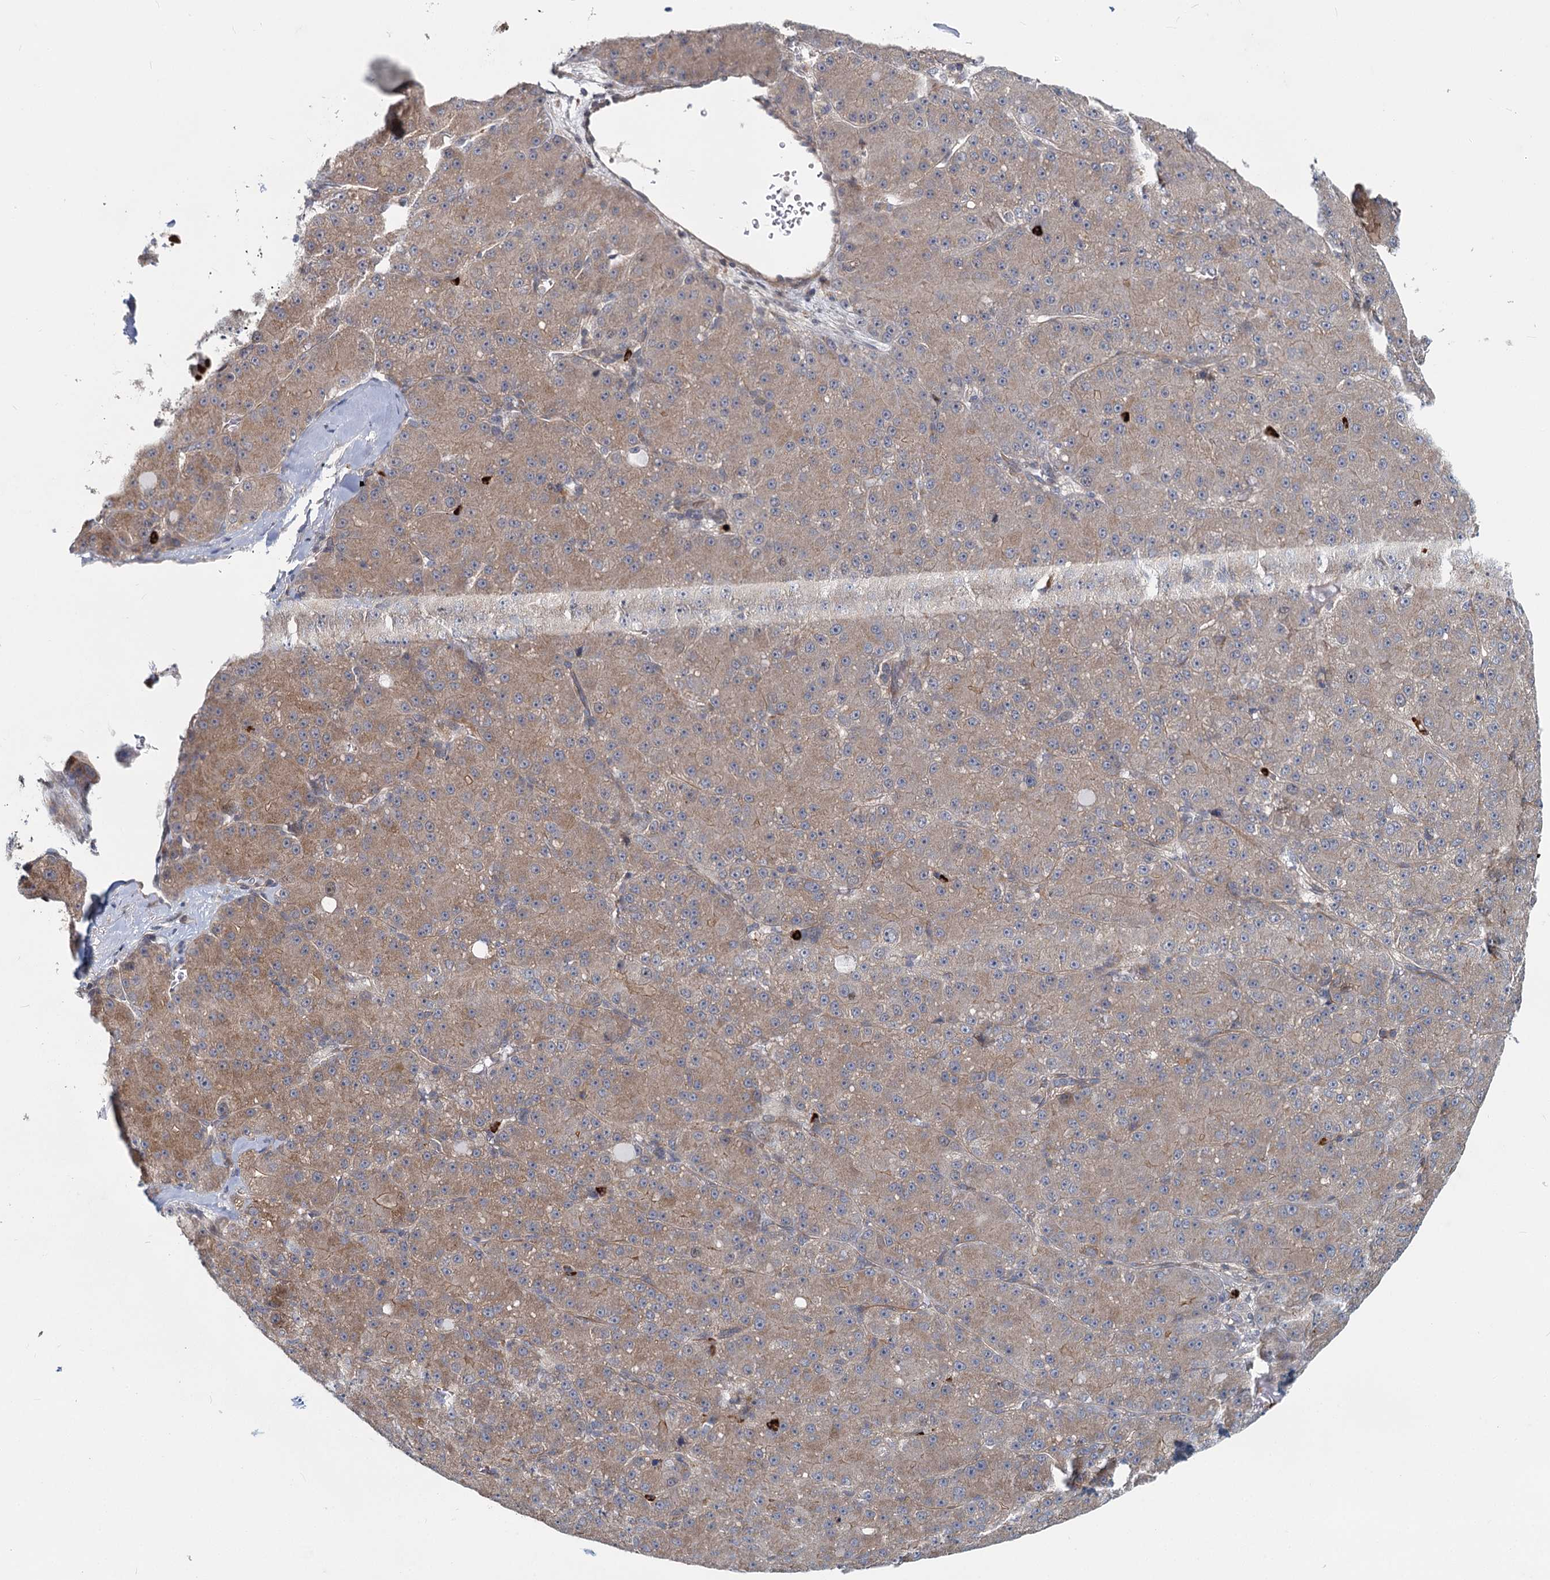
{"staining": {"intensity": "moderate", "quantity": ">75%", "location": "cytoplasmic/membranous"}, "tissue": "liver cancer", "cell_type": "Tumor cells", "image_type": "cancer", "snomed": [{"axis": "morphology", "description": "Carcinoma, Hepatocellular, NOS"}, {"axis": "topography", "description": "Liver"}], "caption": "Liver hepatocellular carcinoma stained with immunohistochemistry (IHC) demonstrates moderate cytoplasmic/membranous staining in about >75% of tumor cells.", "gene": "ADCY2", "patient": {"sex": "male", "age": 67}}